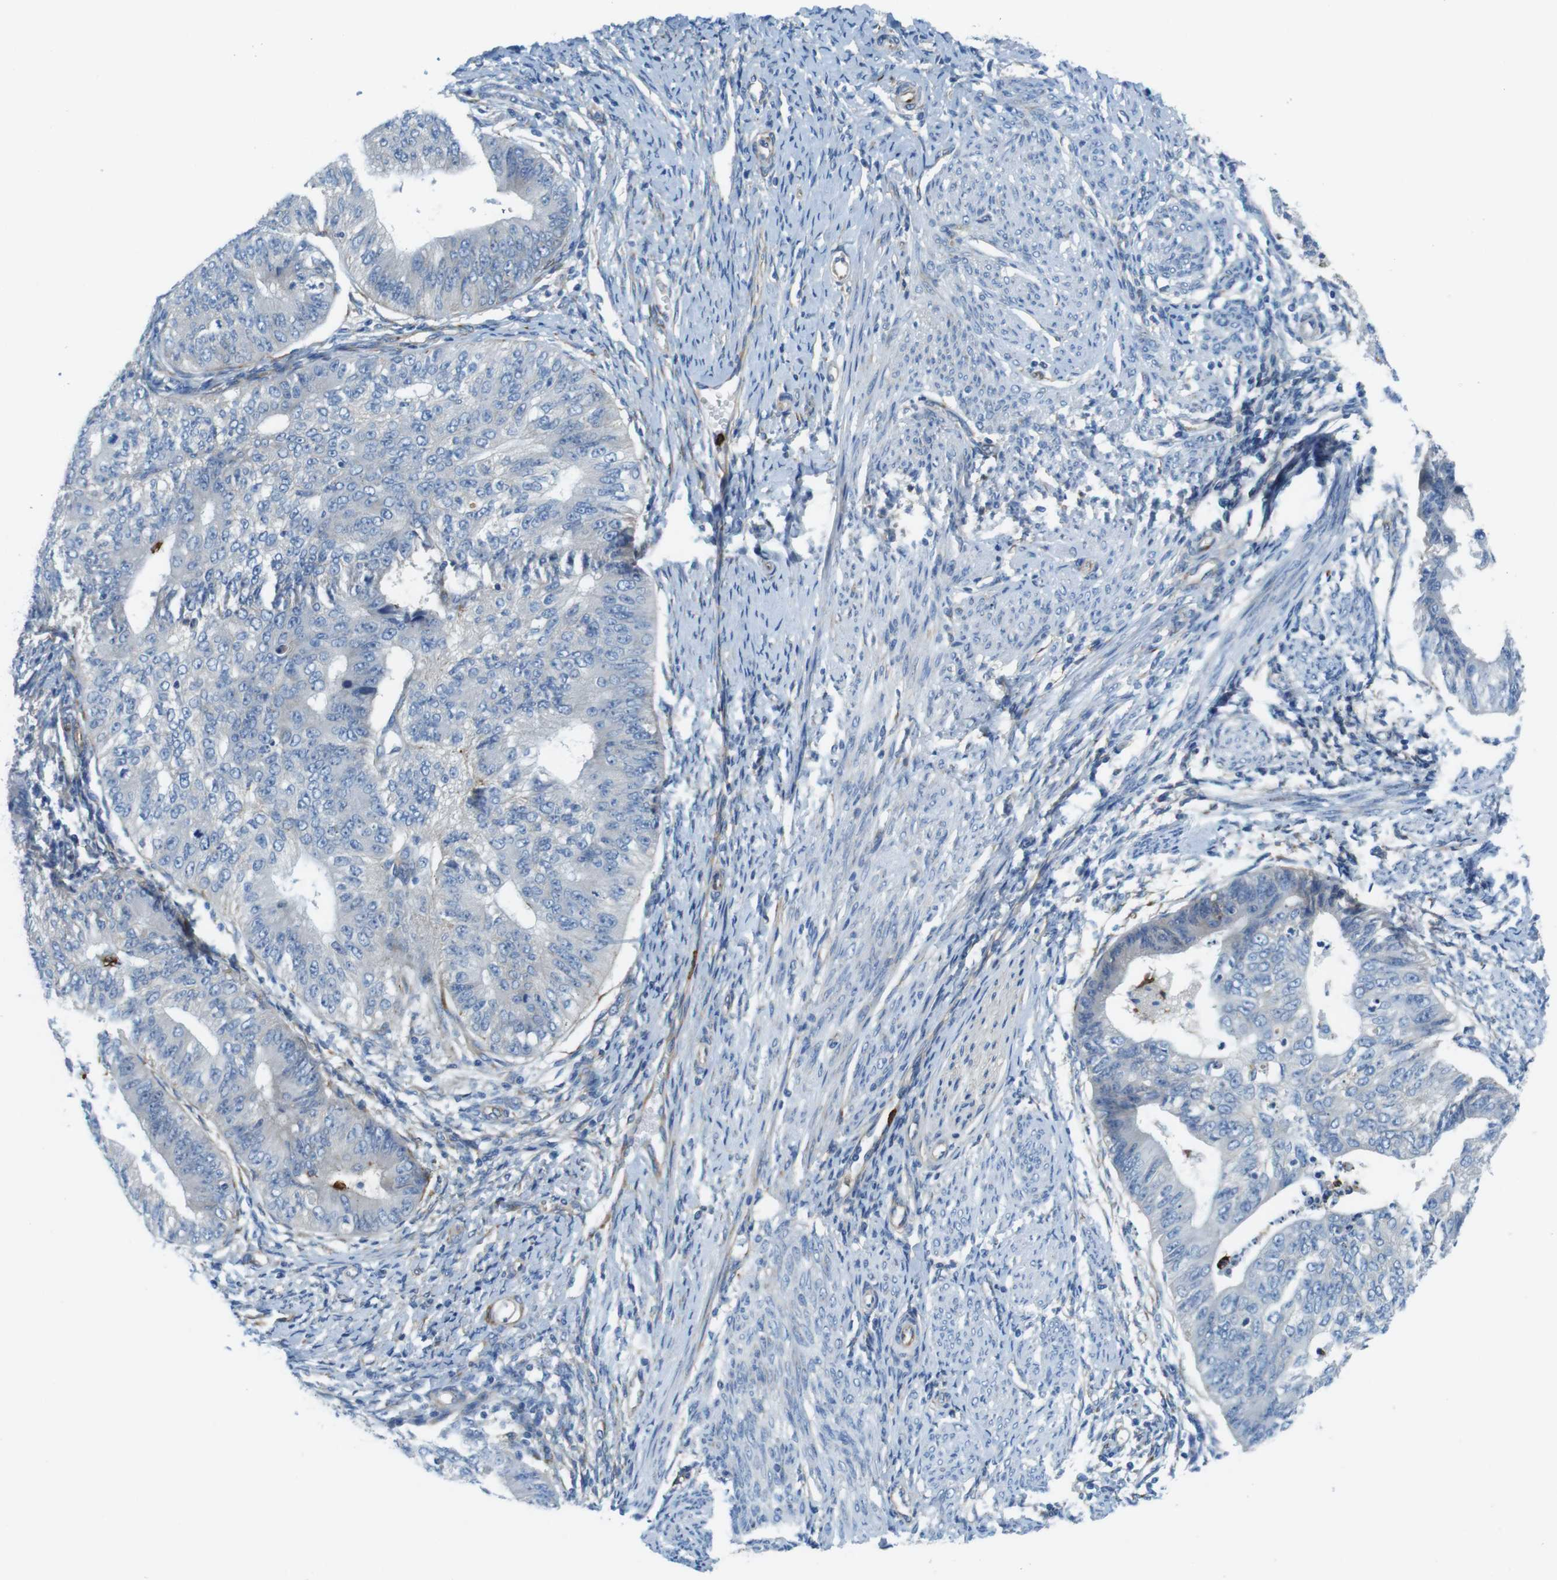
{"staining": {"intensity": "weak", "quantity": "<25%", "location": "cytoplasmic/membranous"}, "tissue": "endometrial cancer", "cell_type": "Tumor cells", "image_type": "cancer", "snomed": [{"axis": "morphology", "description": "Adenocarcinoma, NOS"}, {"axis": "topography", "description": "Endometrium"}], "caption": "Immunohistochemistry (IHC) of human endometrial adenocarcinoma exhibits no positivity in tumor cells.", "gene": "EMP2", "patient": {"sex": "female", "age": 32}}